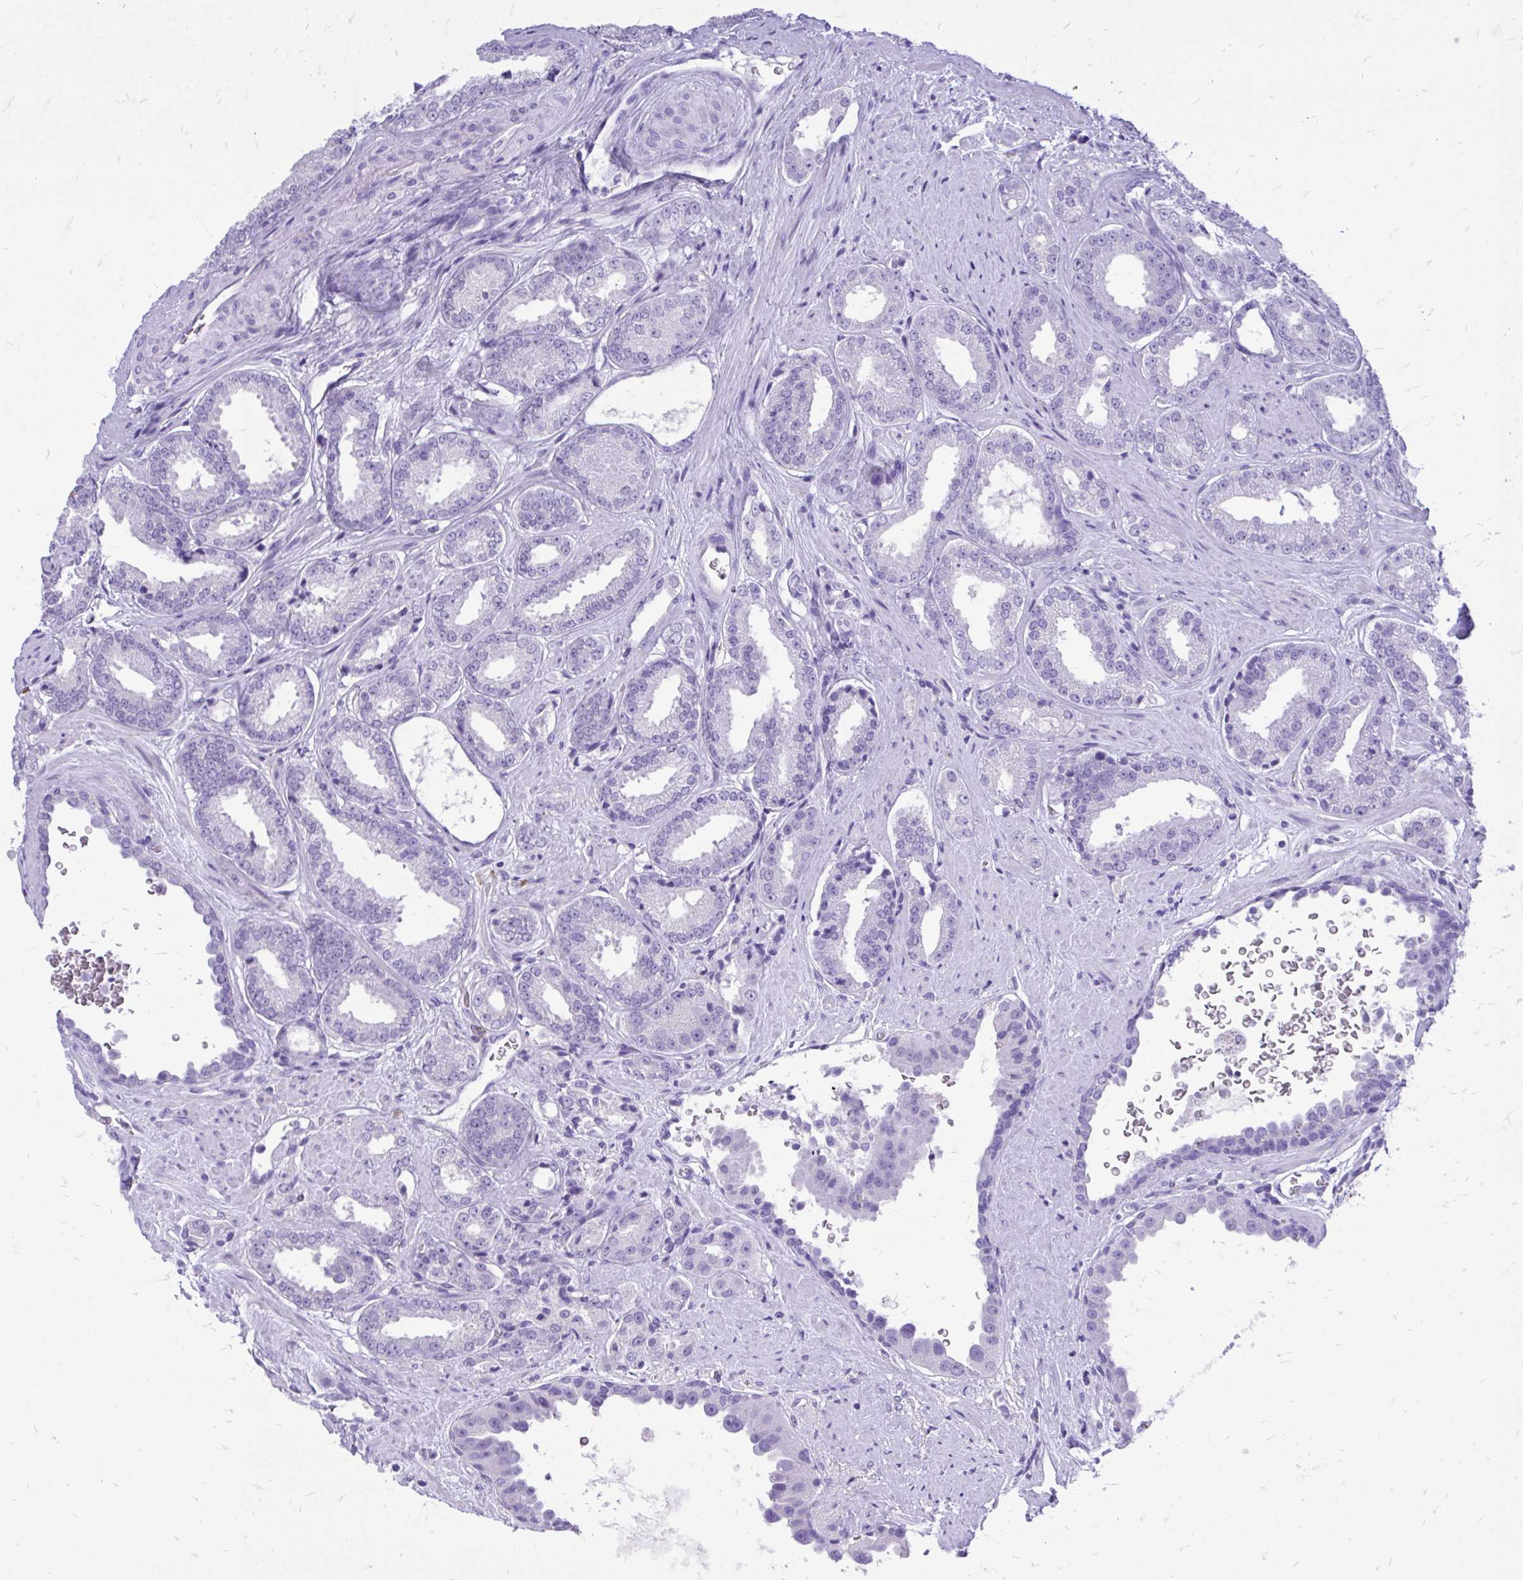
{"staining": {"intensity": "negative", "quantity": "none", "location": "none"}, "tissue": "prostate cancer", "cell_type": "Tumor cells", "image_type": "cancer", "snomed": [{"axis": "morphology", "description": "Adenocarcinoma, Low grade"}, {"axis": "topography", "description": "Prostate"}], "caption": "IHC micrograph of neoplastic tissue: prostate cancer stained with DAB (3,3'-diaminobenzidine) shows no significant protein positivity in tumor cells. (Stains: DAB IHC with hematoxylin counter stain, Microscopy: brightfield microscopy at high magnification).", "gene": "MON1A", "patient": {"sex": "male", "age": 67}}